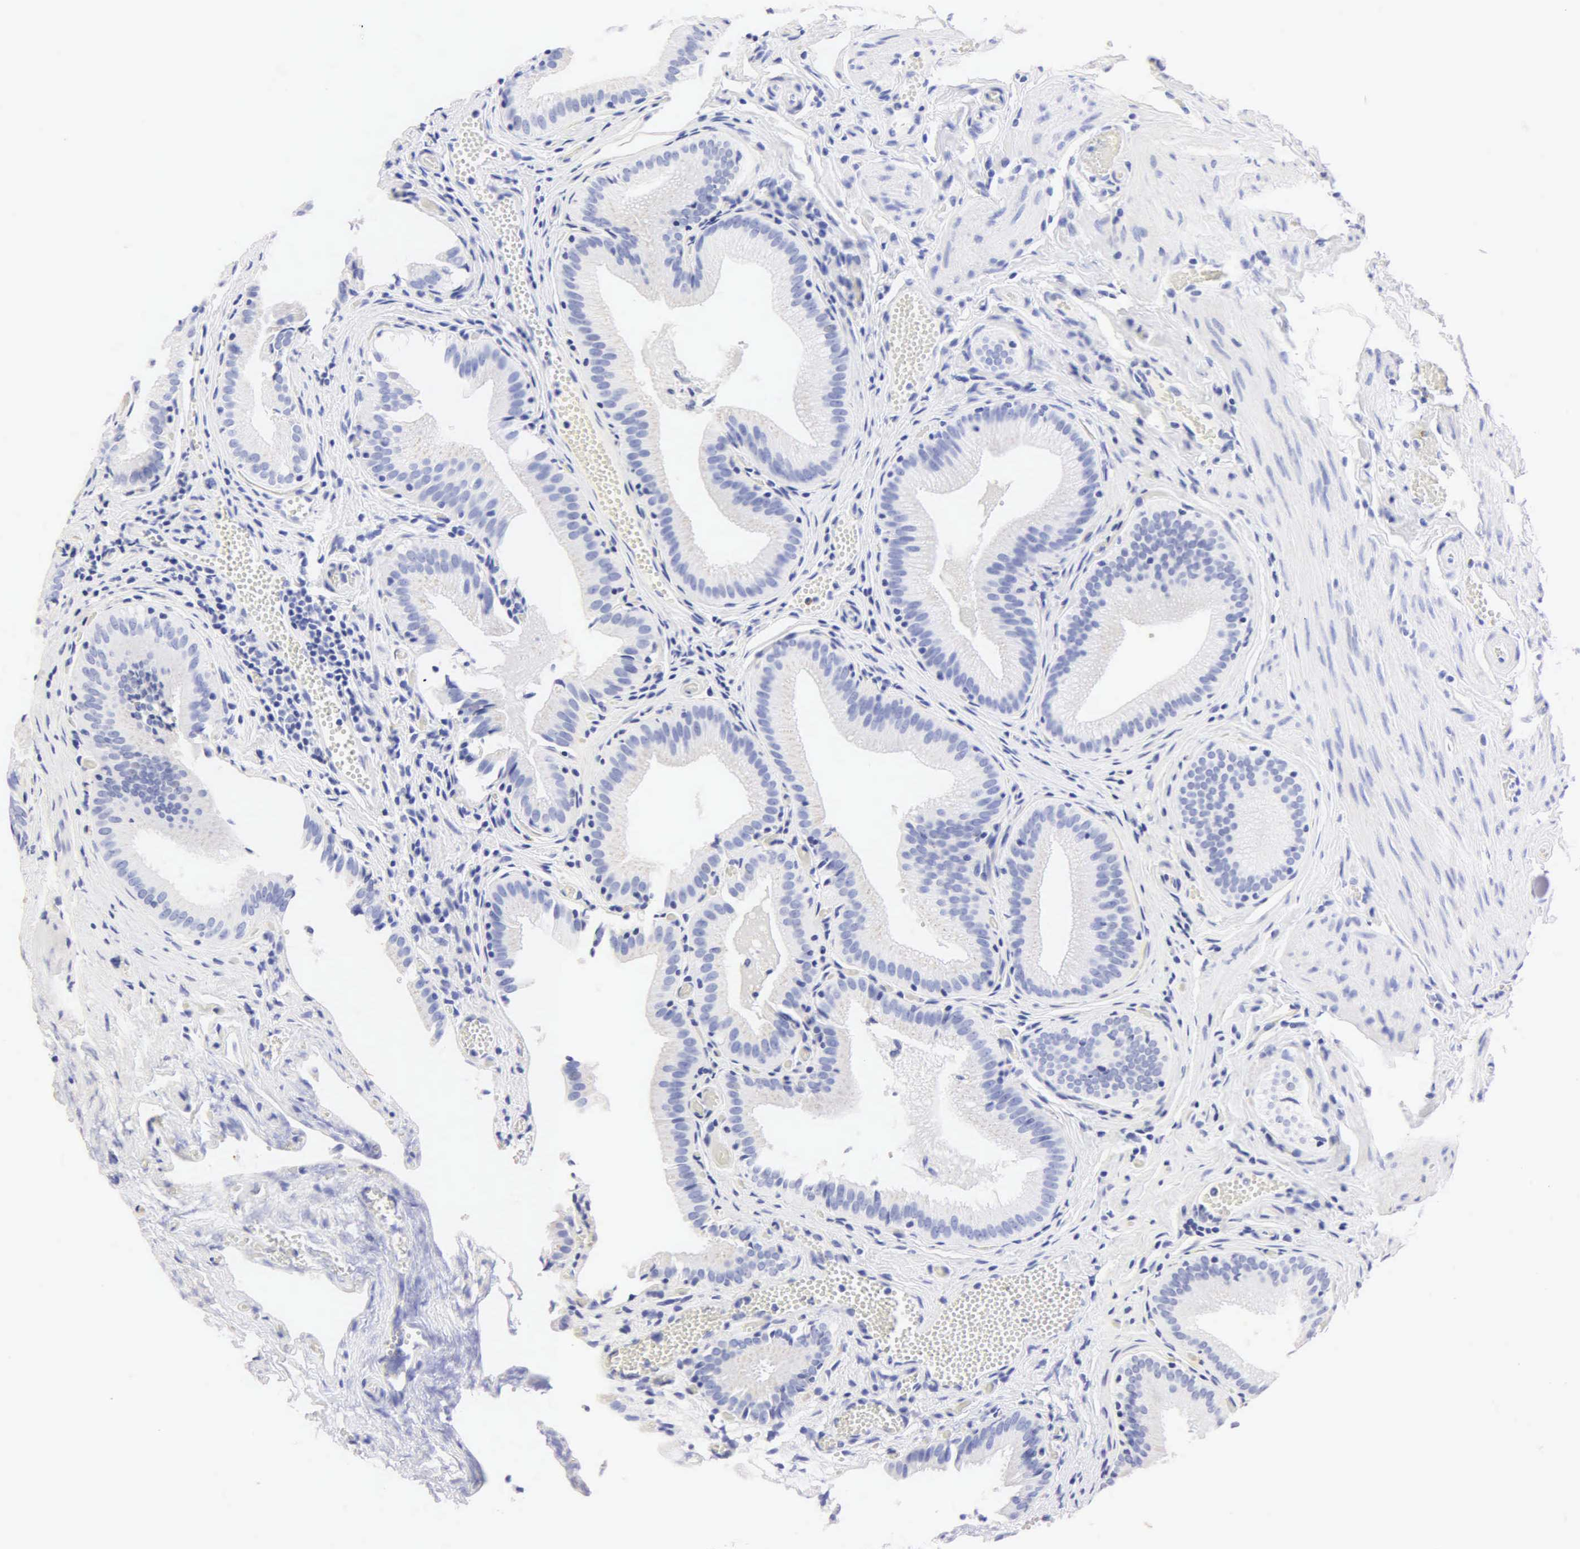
{"staining": {"intensity": "negative", "quantity": "none", "location": "none"}, "tissue": "gallbladder", "cell_type": "Glandular cells", "image_type": "normal", "snomed": [{"axis": "morphology", "description": "Normal tissue, NOS"}, {"axis": "topography", "description": "Gallbladder"}], "caption": "High power microscopy photomicrograph of an immunohistochemistry image of benign gallbladder, revealing no significant expression in glandular cells.", "gene": "NKX2", "patient": {"sex": "female", "age": 44}}